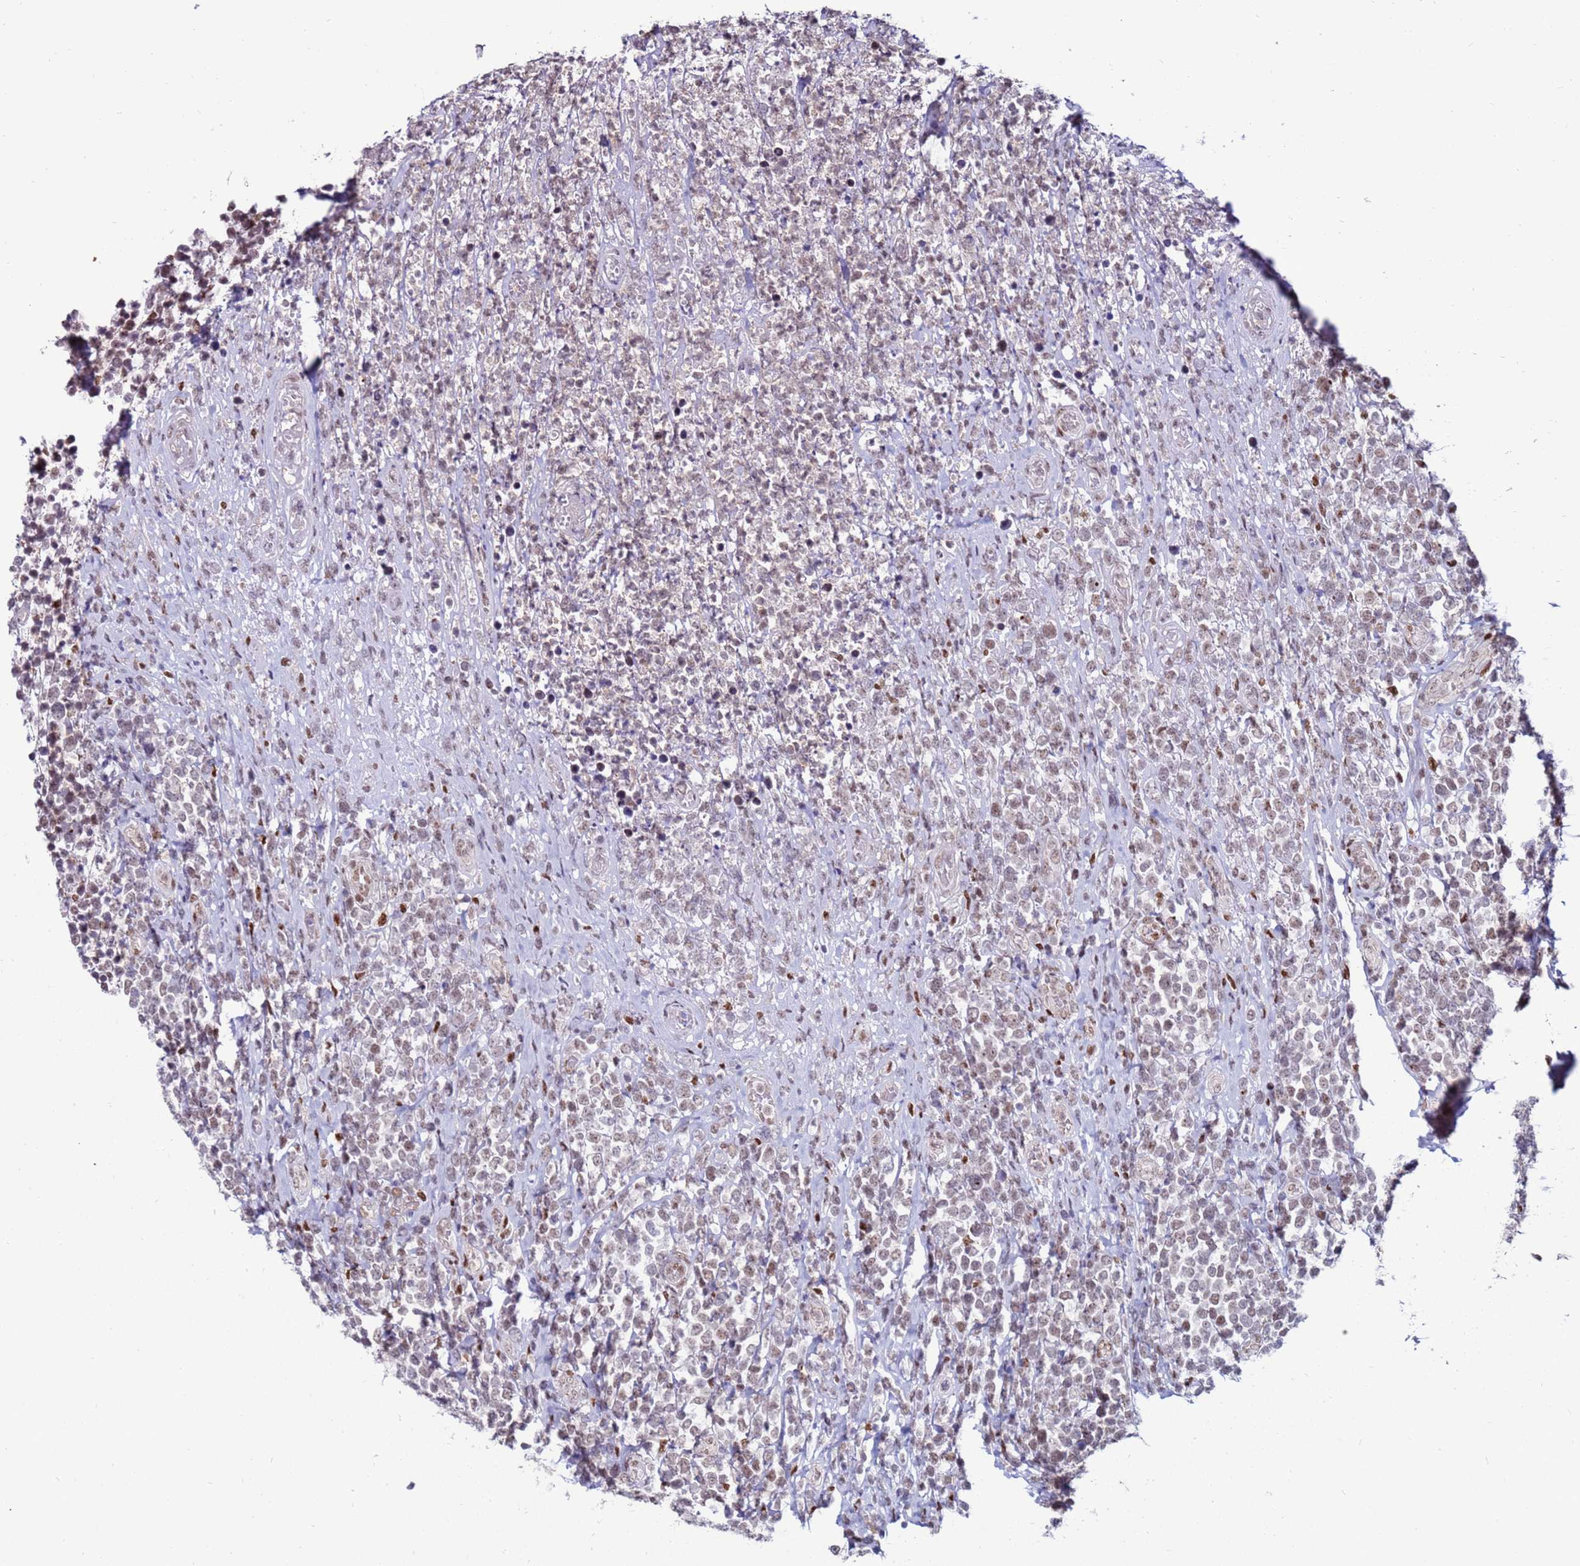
{"staining": {"intensity": "weak", "quantity": "25%-75%", "location": "nuclear"}, "tissue": "lymphoma", "cell_type": "Tumor cells", "image_type": "cancer", "snomed": [{"axis": "morphology", "description": "Malignant lymphoma, non-Hodgkin's type, High grade"}, {"axis": "topography", "description": "Soft tissue"}], "caption": "Malignant lymphoma, non-Hodgkin's type (high-grade) stained with a brown dye displays weak nuclear positive expression in about 25%-75% of tumor cells.", "gene": "KPNA4", "patient": {"sex": "female", "age": 56}}